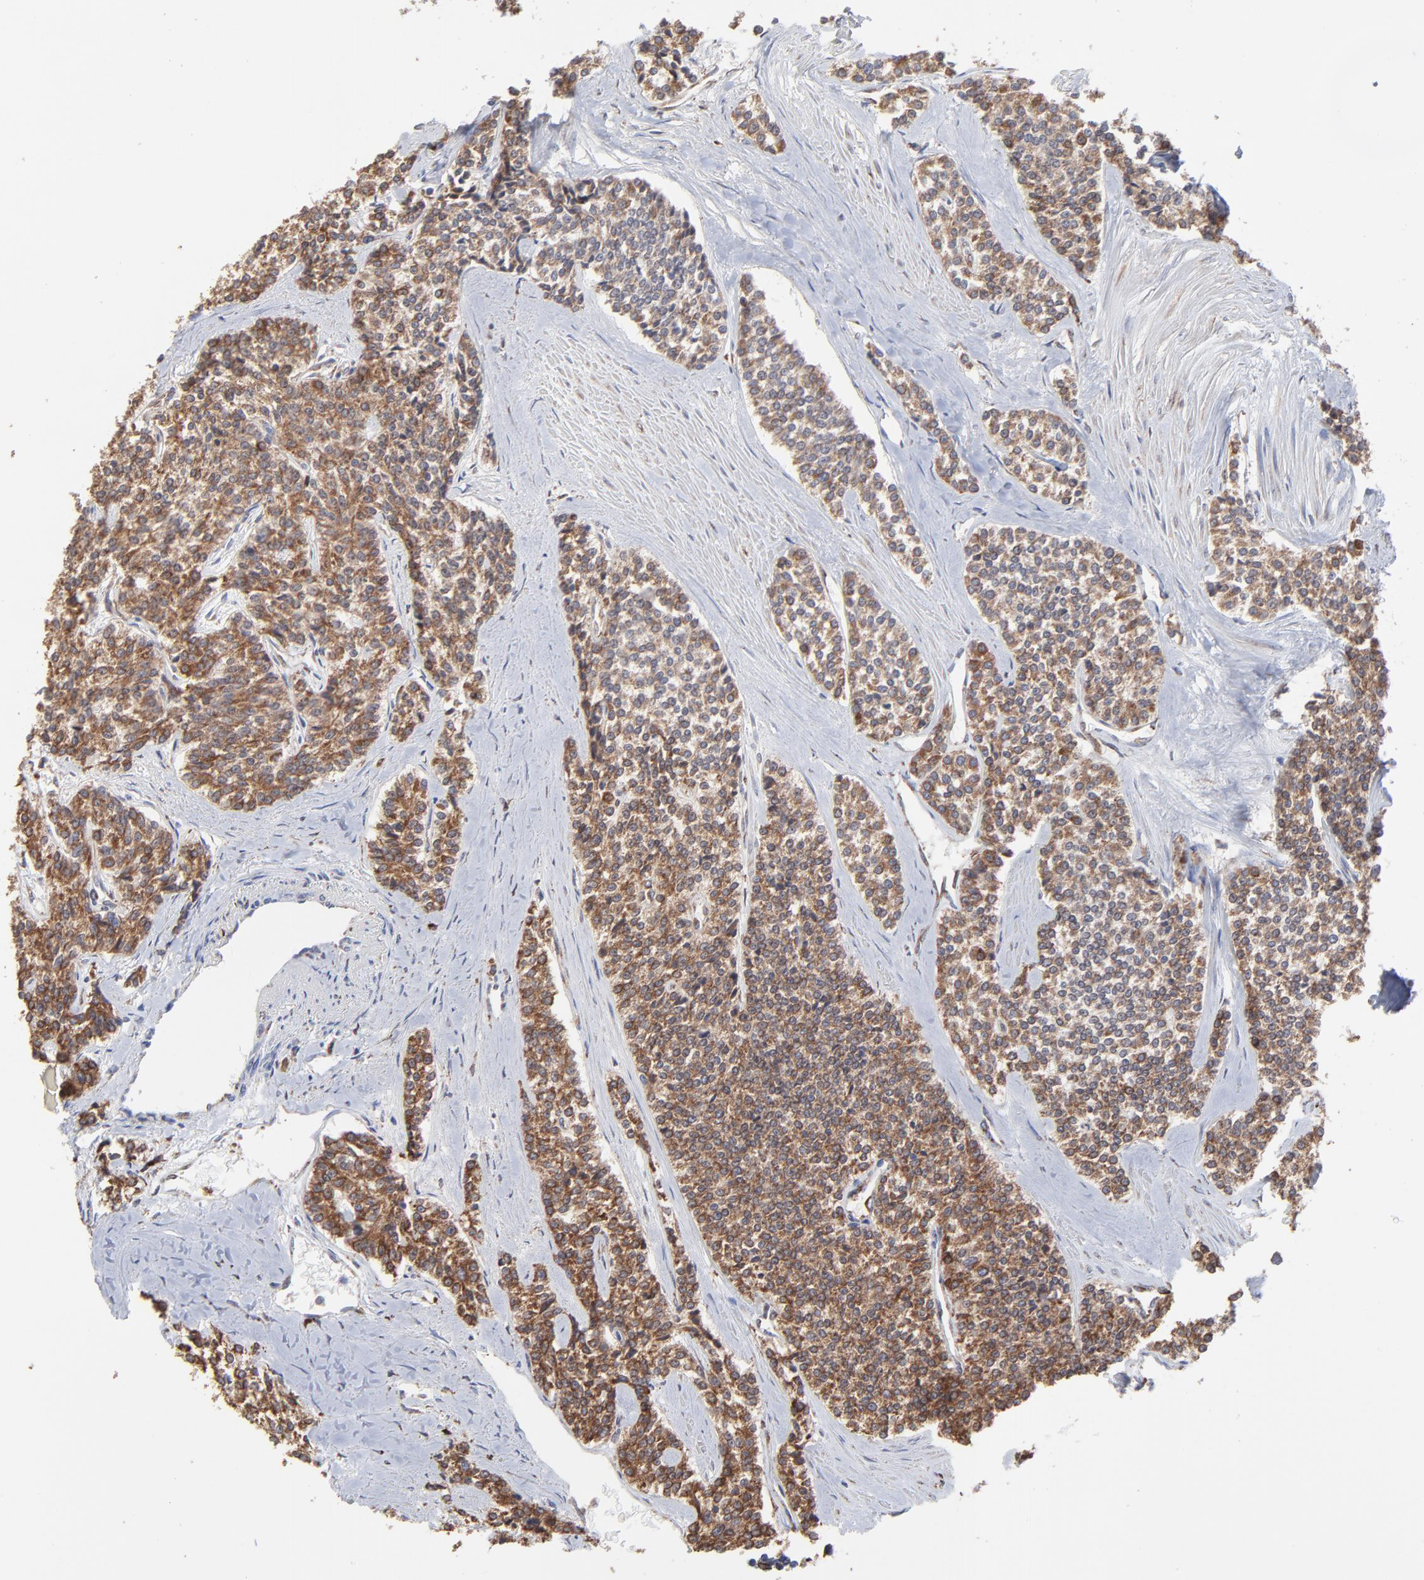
{"staining": {"intensity": "moderate", "quantity": ">75%", "location": "cytoplasmic/membranous"}, "tissue": "carcinoid", "cell_type": "Tumor cells", "image_type": "cancer", "snomed": [{"axis": "morphology", "description": "Carcinoid, malignant, NOS"}, {"axis": "topography", "description": "Stomach"}], "caption": "Human carcinoid (malignant) stained with a protein marker reveals moderate staining in tumor cells.", "gene": "LMAN1", "patient": {"sex": "female", "age": 76}}